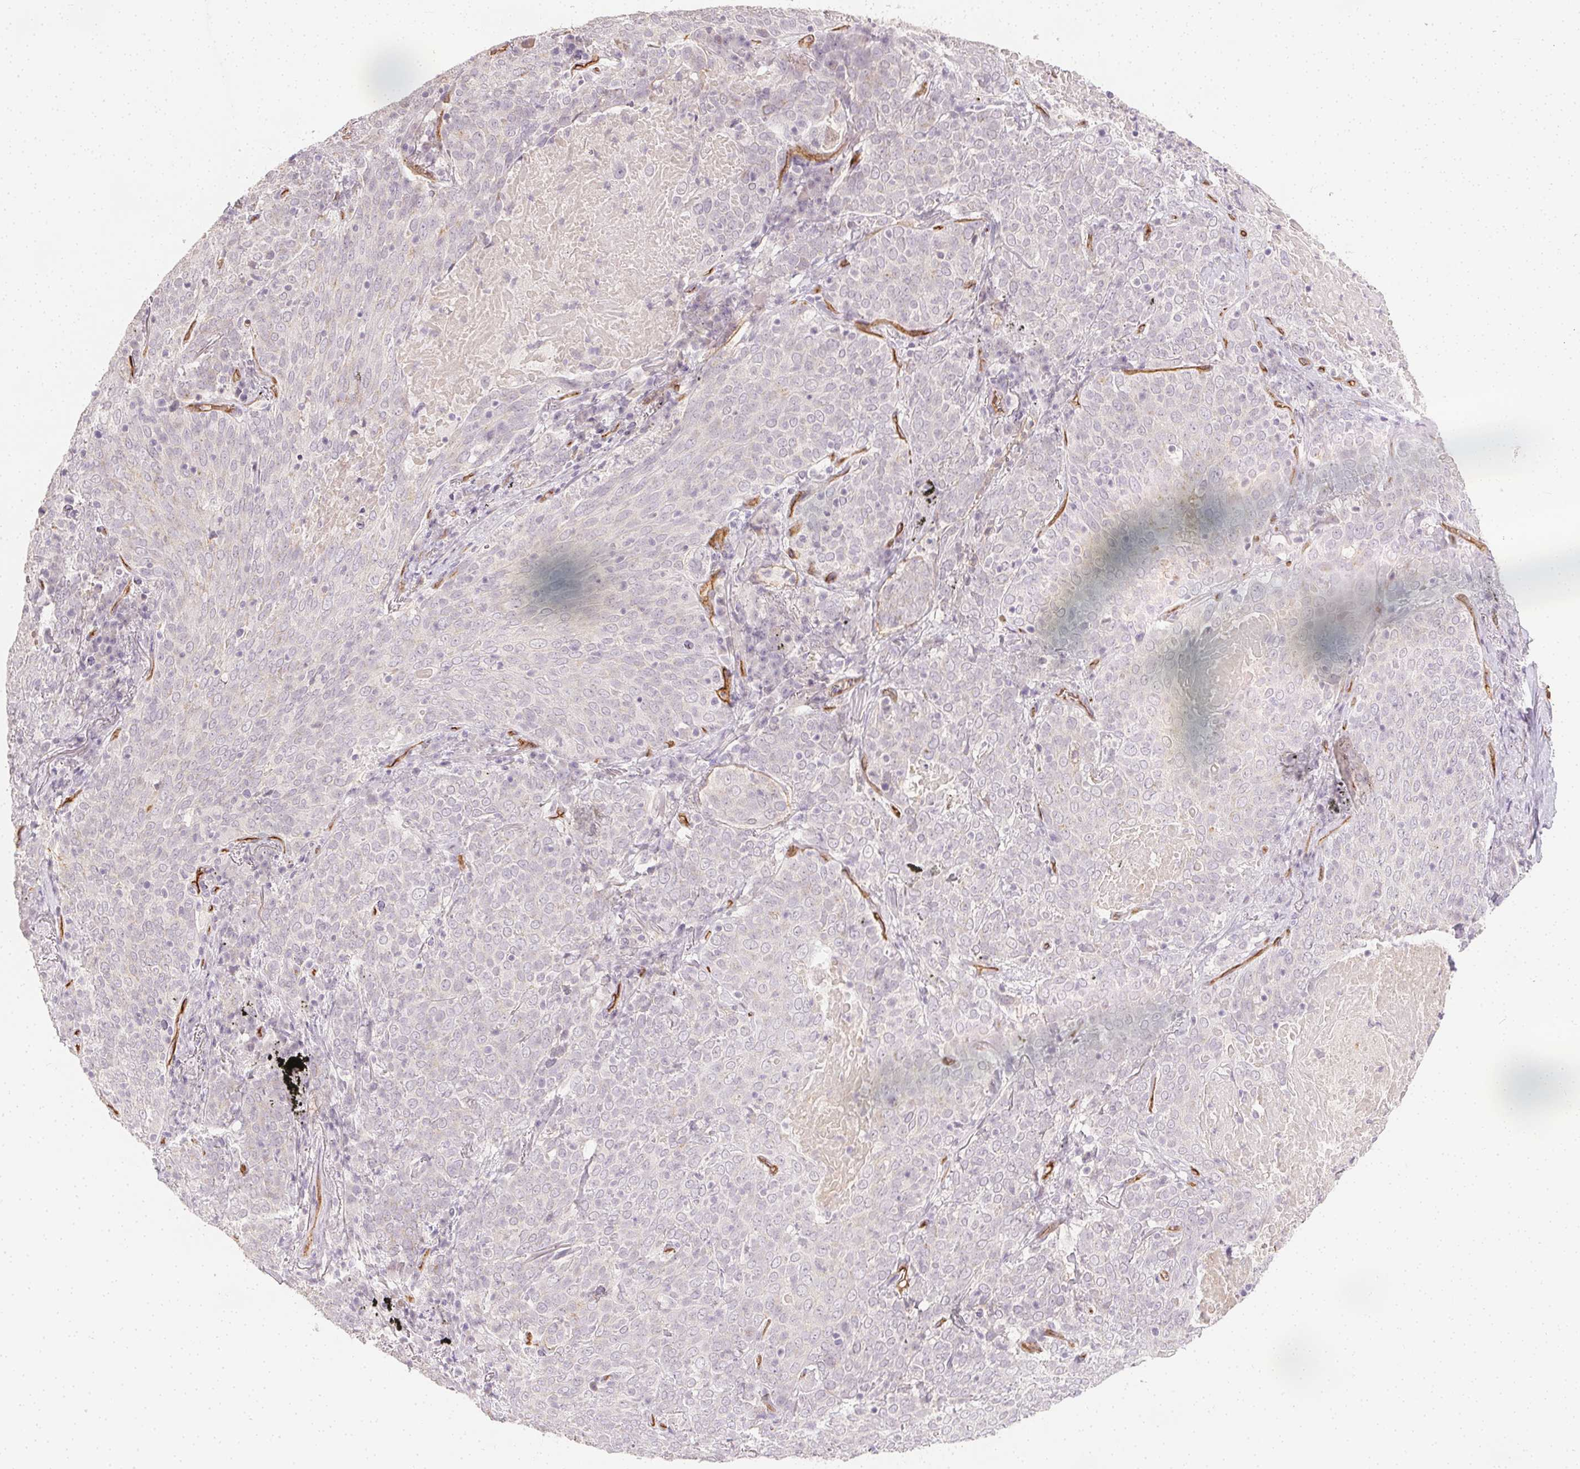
{"staining": {"intensity": "negative", "quantity": "none", "location": "none"}, "tissue": "lung cancer", "cell_type": "Tumor cells", "image_type": "cancer", "snomed": [{"axis": "morphology", "description": "Squamous cell carcinoma, NOS"}, {"axis": "topography", "description": "Lung"}], "caption": "An IHC micrograph of squamous cell carcinoma (lung) is shown. There is no staining in tumor cells of squamous cell carcinoma (lung).", "gene": "PODXL", "patient": {"sex": "male", "age": 82}}